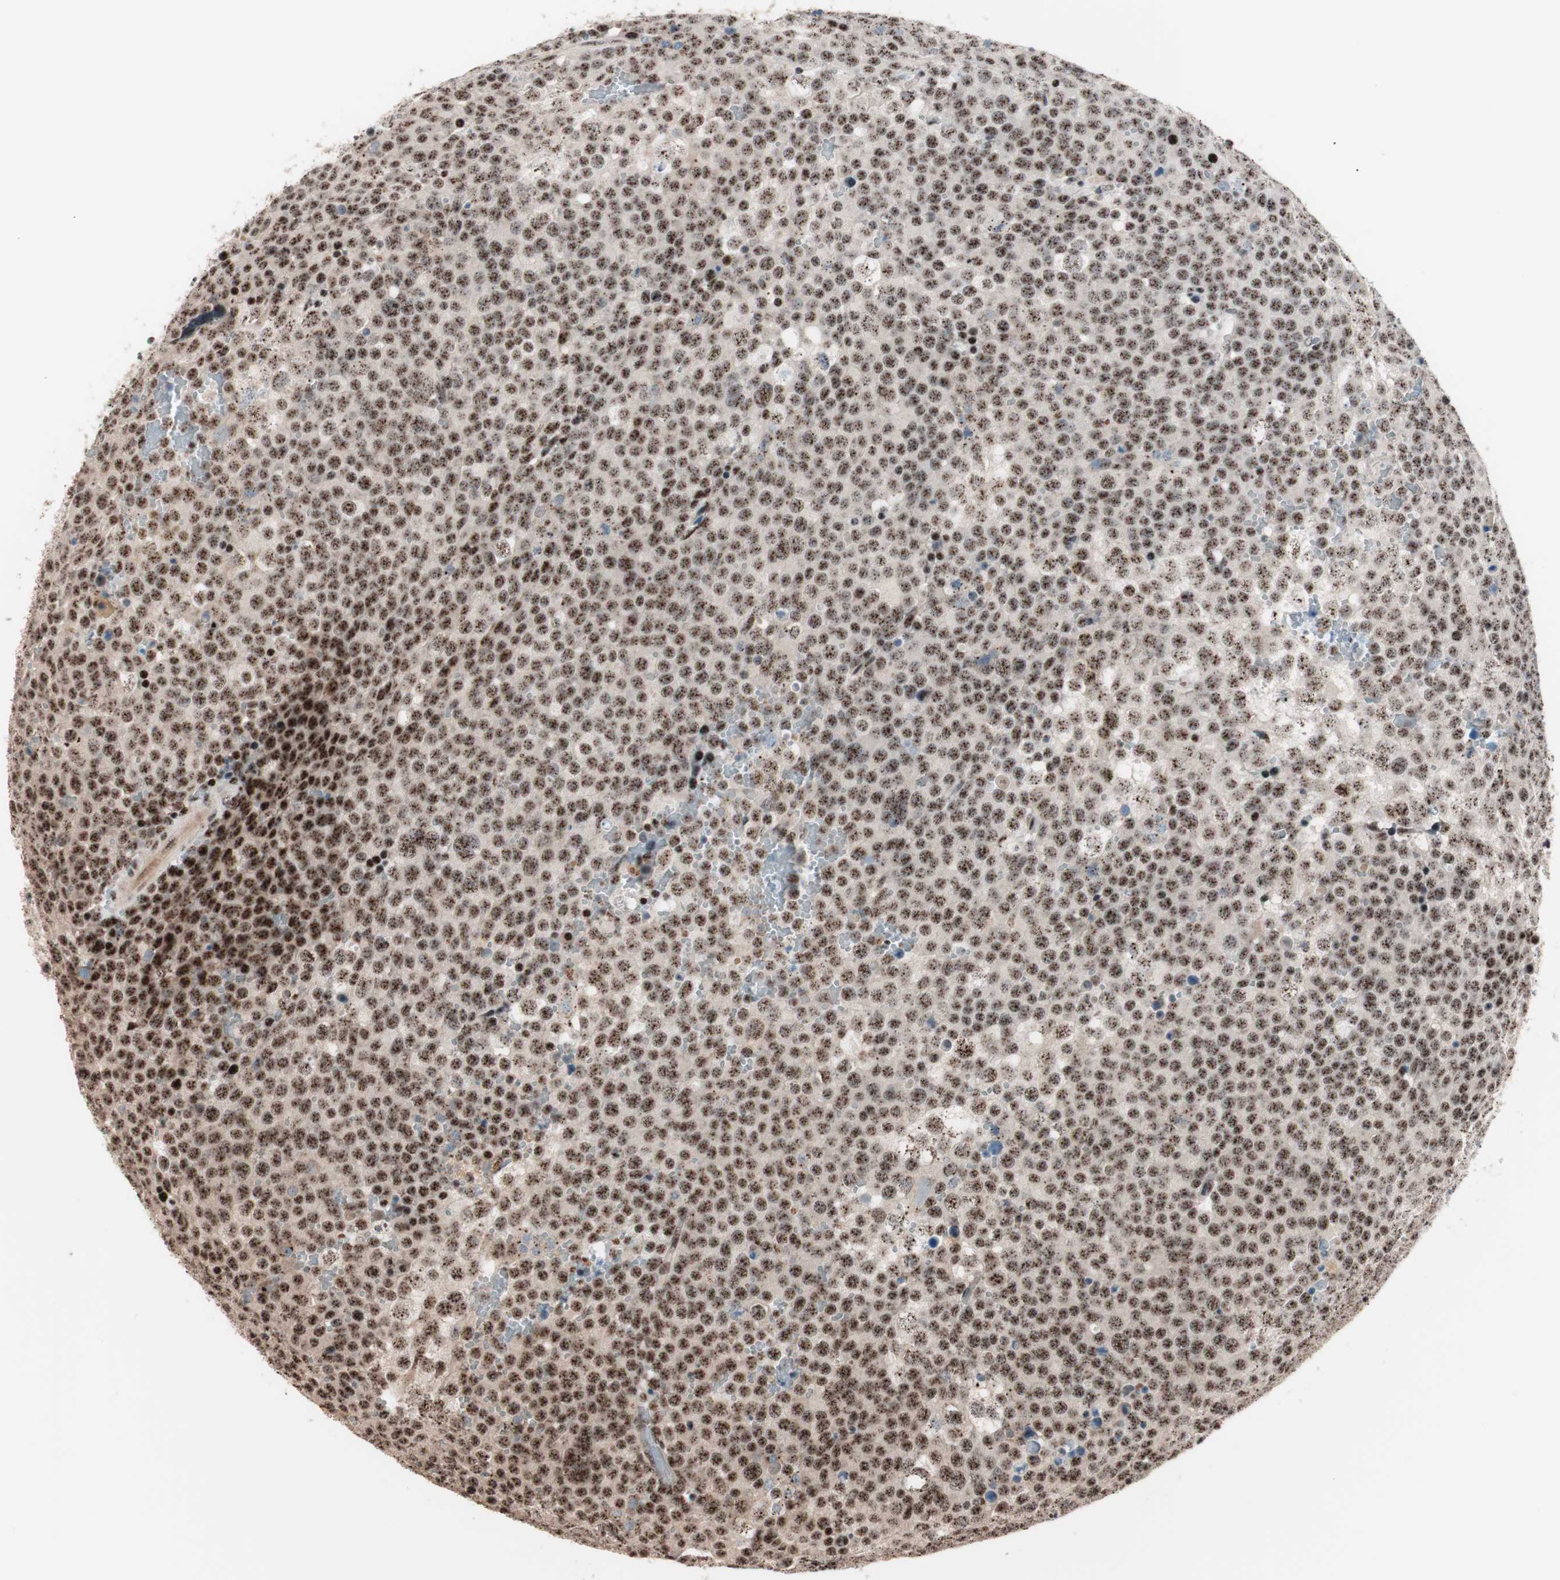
{"staining": {"intensity": "strong", "quantity": ">75%", "location": "nuclear"}, "tissue": "testis cancer", "cell_type": "Tumor cells", "image_type": "cancer", "snomed": [{"axis": "morphology", "description": "Seminoma, NOS"}, {"axis": "topography", "description": "Testis"}], "caption": "A photomicrograph of human testis cancer stained for a protein demonstrates strong nuclear brown staining in tumor cells. The protein of interest is shown in brown color, while the nuclei are stained blue.", "gene": "NR5A2", "patient": {"sex": "male", "age": 71}}